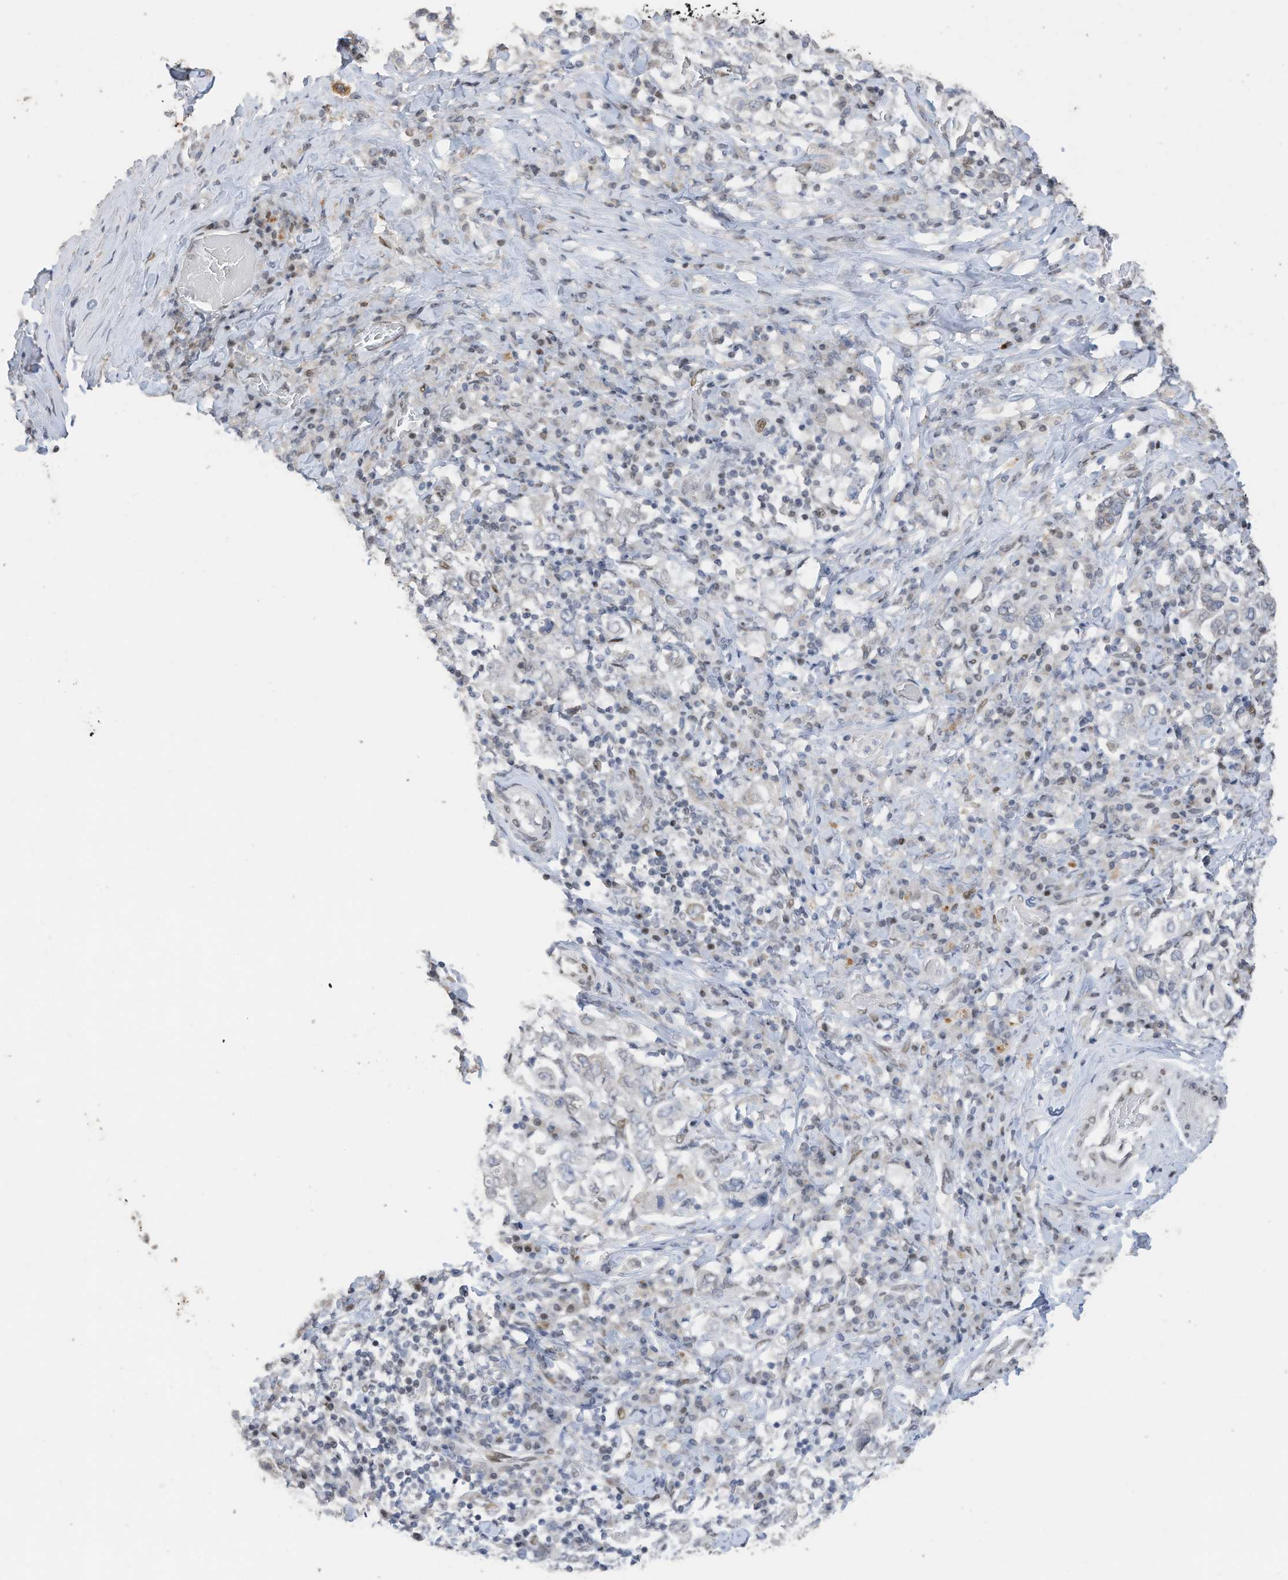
{"staining": {"intensity": "negative", "quantity": "none", "location": "none"}, "tissue": "stomach cancer", "cell_type": "Tumor cells", "image_type": "cancer", "snomed": [{"axis": "morphology", "description": "Adenocarcinoma, NOS"}, {"axis": "topography", "description": "Stomach, upper"}], "caption": "Tumor cells show no significant expression in stomach cancer (adenocarcinoma). (DAB (3,3'-diaminobenzidine) immunohistochemistry with hematoxylin counter stain).", "gene": "RABL3", "patient": {"sex": "male", "age": 62}}